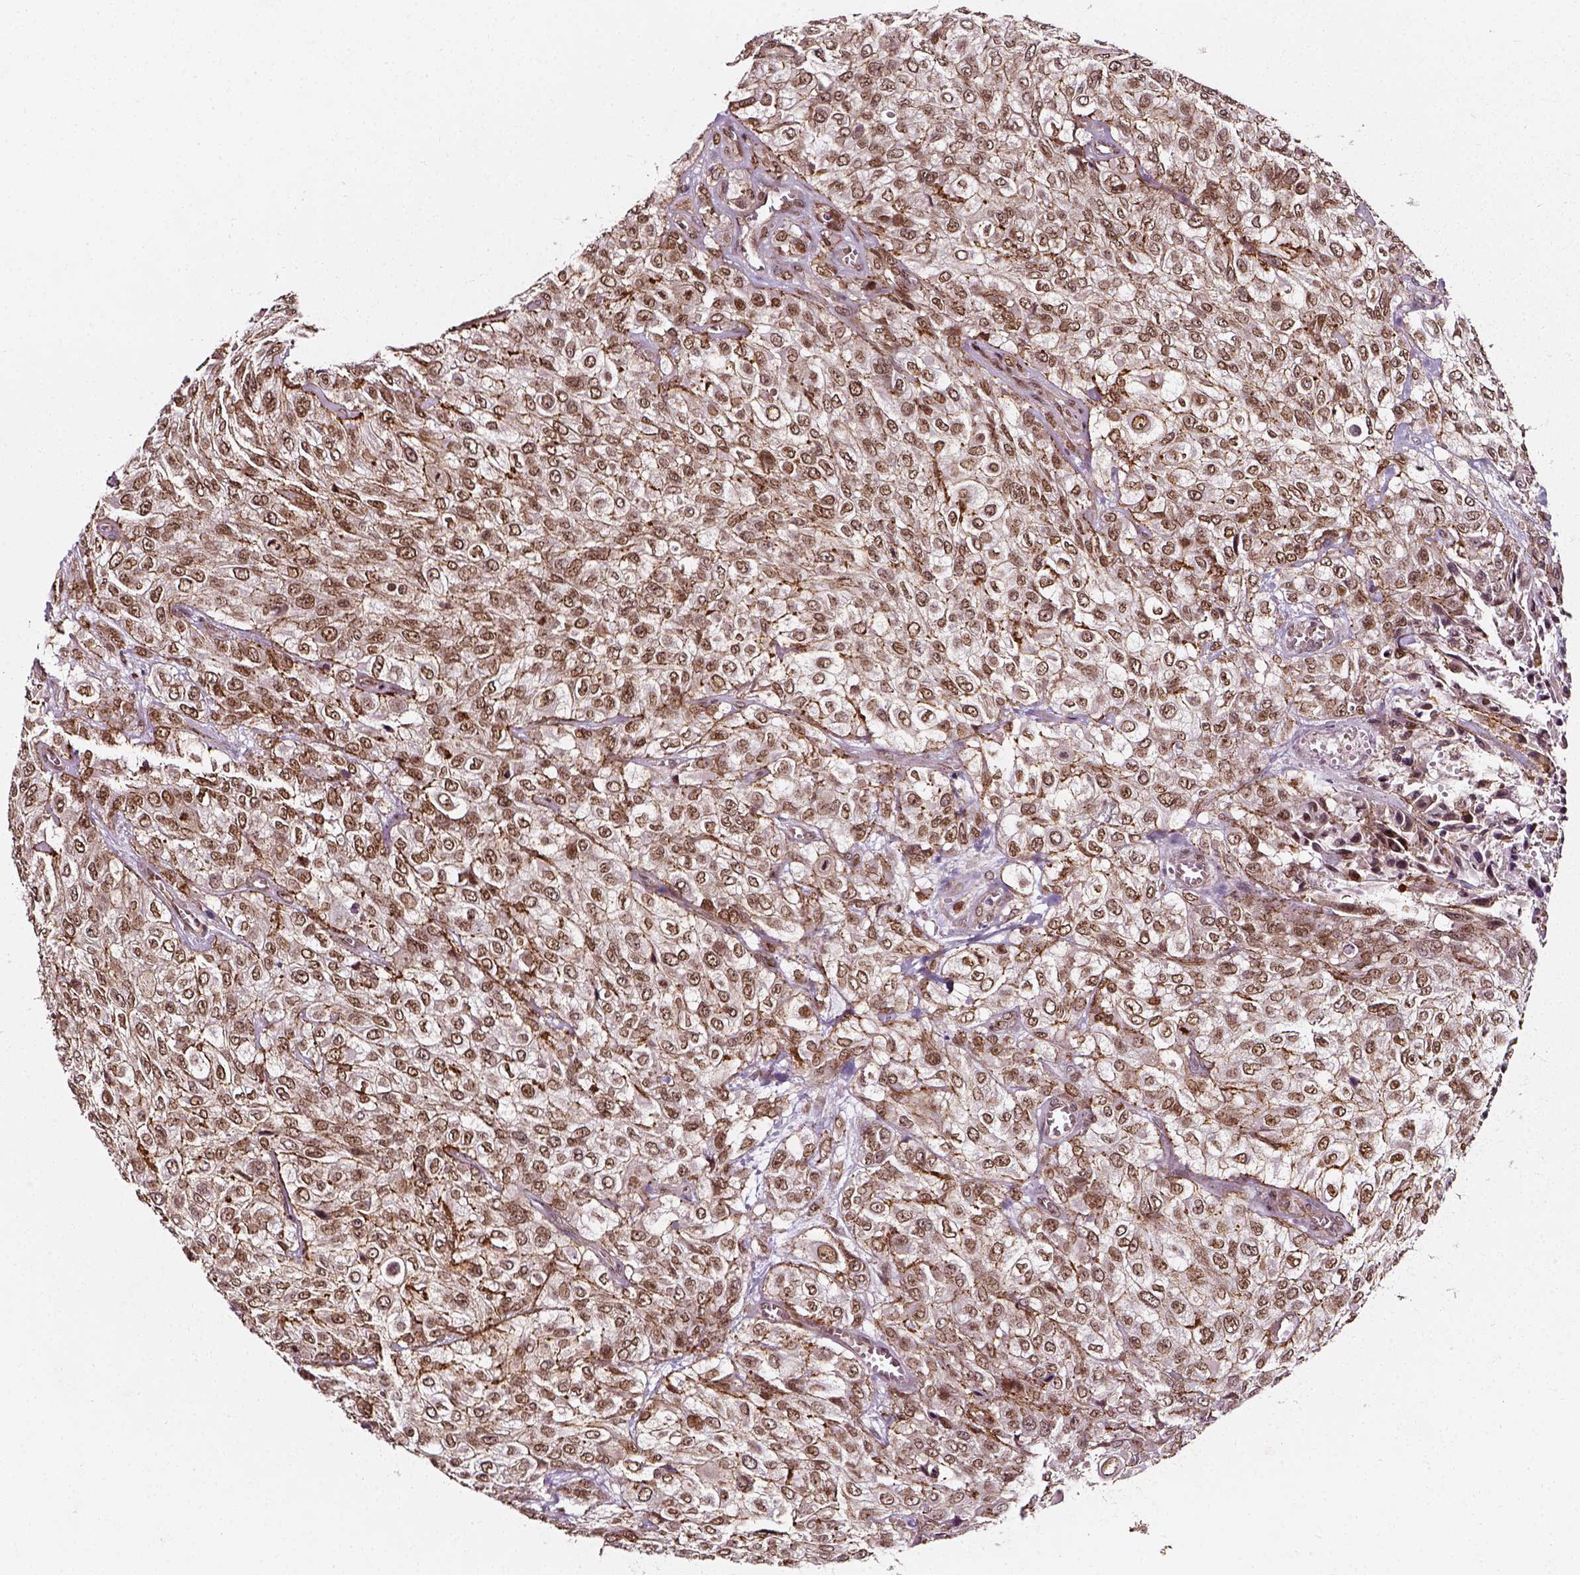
{"staining": {"intensity": "moderate", "quantity": "25%-75%", "location": "nuclear"}, "tissue": "urothelial cancer", "cell_type": "Tumor cells", "image_type": "cancer", "snomed": [{"axis": "morphology", "description": "Urothelial carcinoma, High grade"}, {"axis": "topography", "description": "Urinary bladder"}], "caption": "High-magnification brightfield microscopy of urothelial cancer stained with DAB (3,3'-diaminobenzidine) (brown) and counterstained with hematoxylin (blue). tumor cells exhibit moderate nuclear staining is identified in about25%-75% of cells. (brown staining indicates protein expression, while blue staining denotes nuclei).", "gene": "NACC1", "patient": {"sex": "male", "age": 57}}